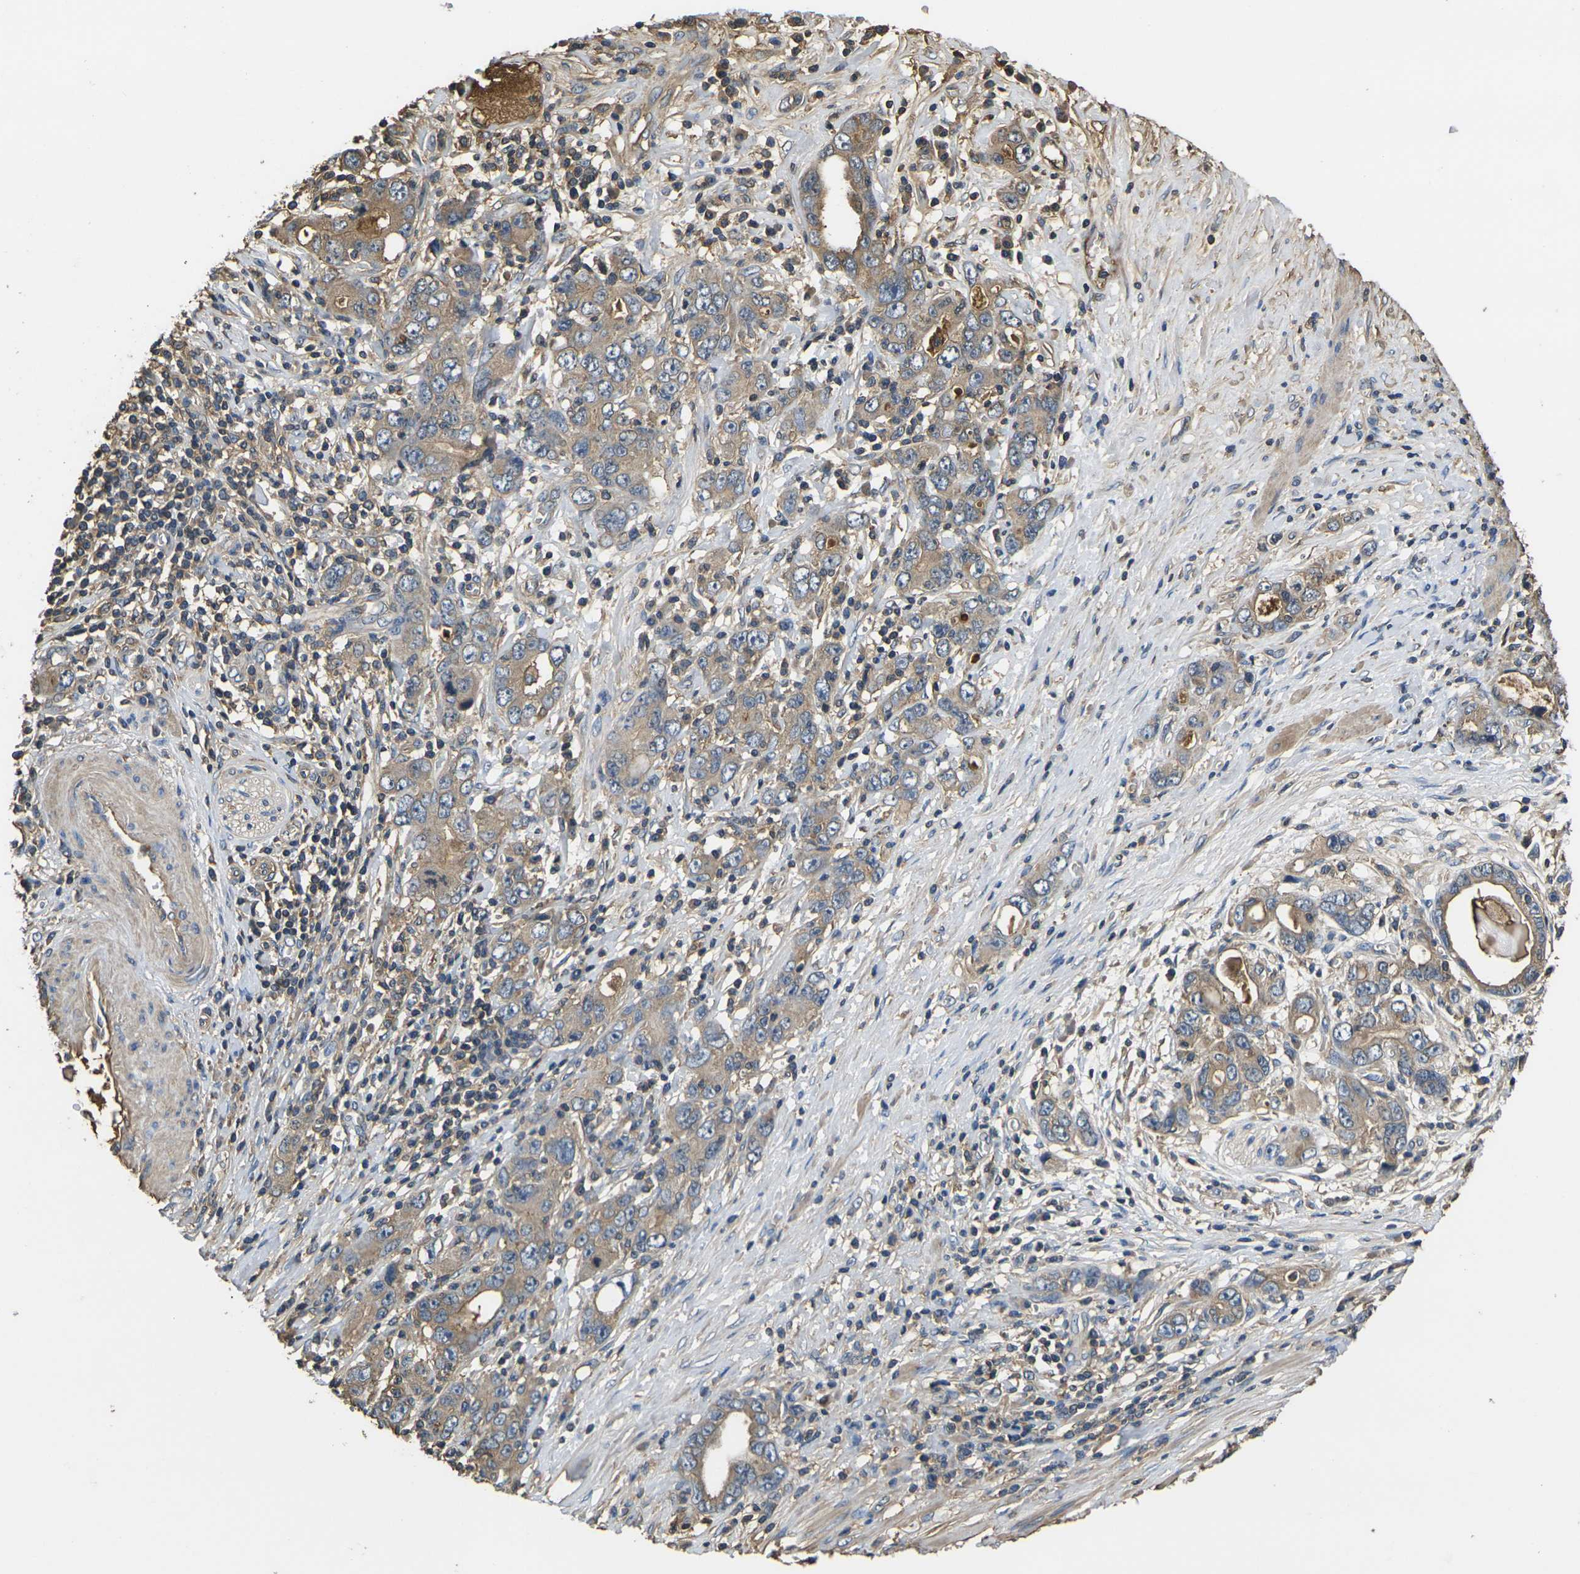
{"staining": {"intensity": "moderate", "quantity": ">75%", "location": "cytoplasmic/membranous"}, "tissue": "stomach cancer", "cell_type": "Tumor cells", "image_type": "cancer", "snomed": [{"axis": "morphology", "description": "Adenocarcinoma, NOS"}, {"axis": "topography", "description": "Stomach, lower"}], "caption": "A high-resolution micrograph shows immunohistochemistry (IHC) staining of stomach cancer (adenocarcinoma), which displays moderate cytoplasmic/membranous positivity in approximately >75% of tumor cells.", "gene": "HSPG2", "patient": {"sex": "female", "age": 93}}